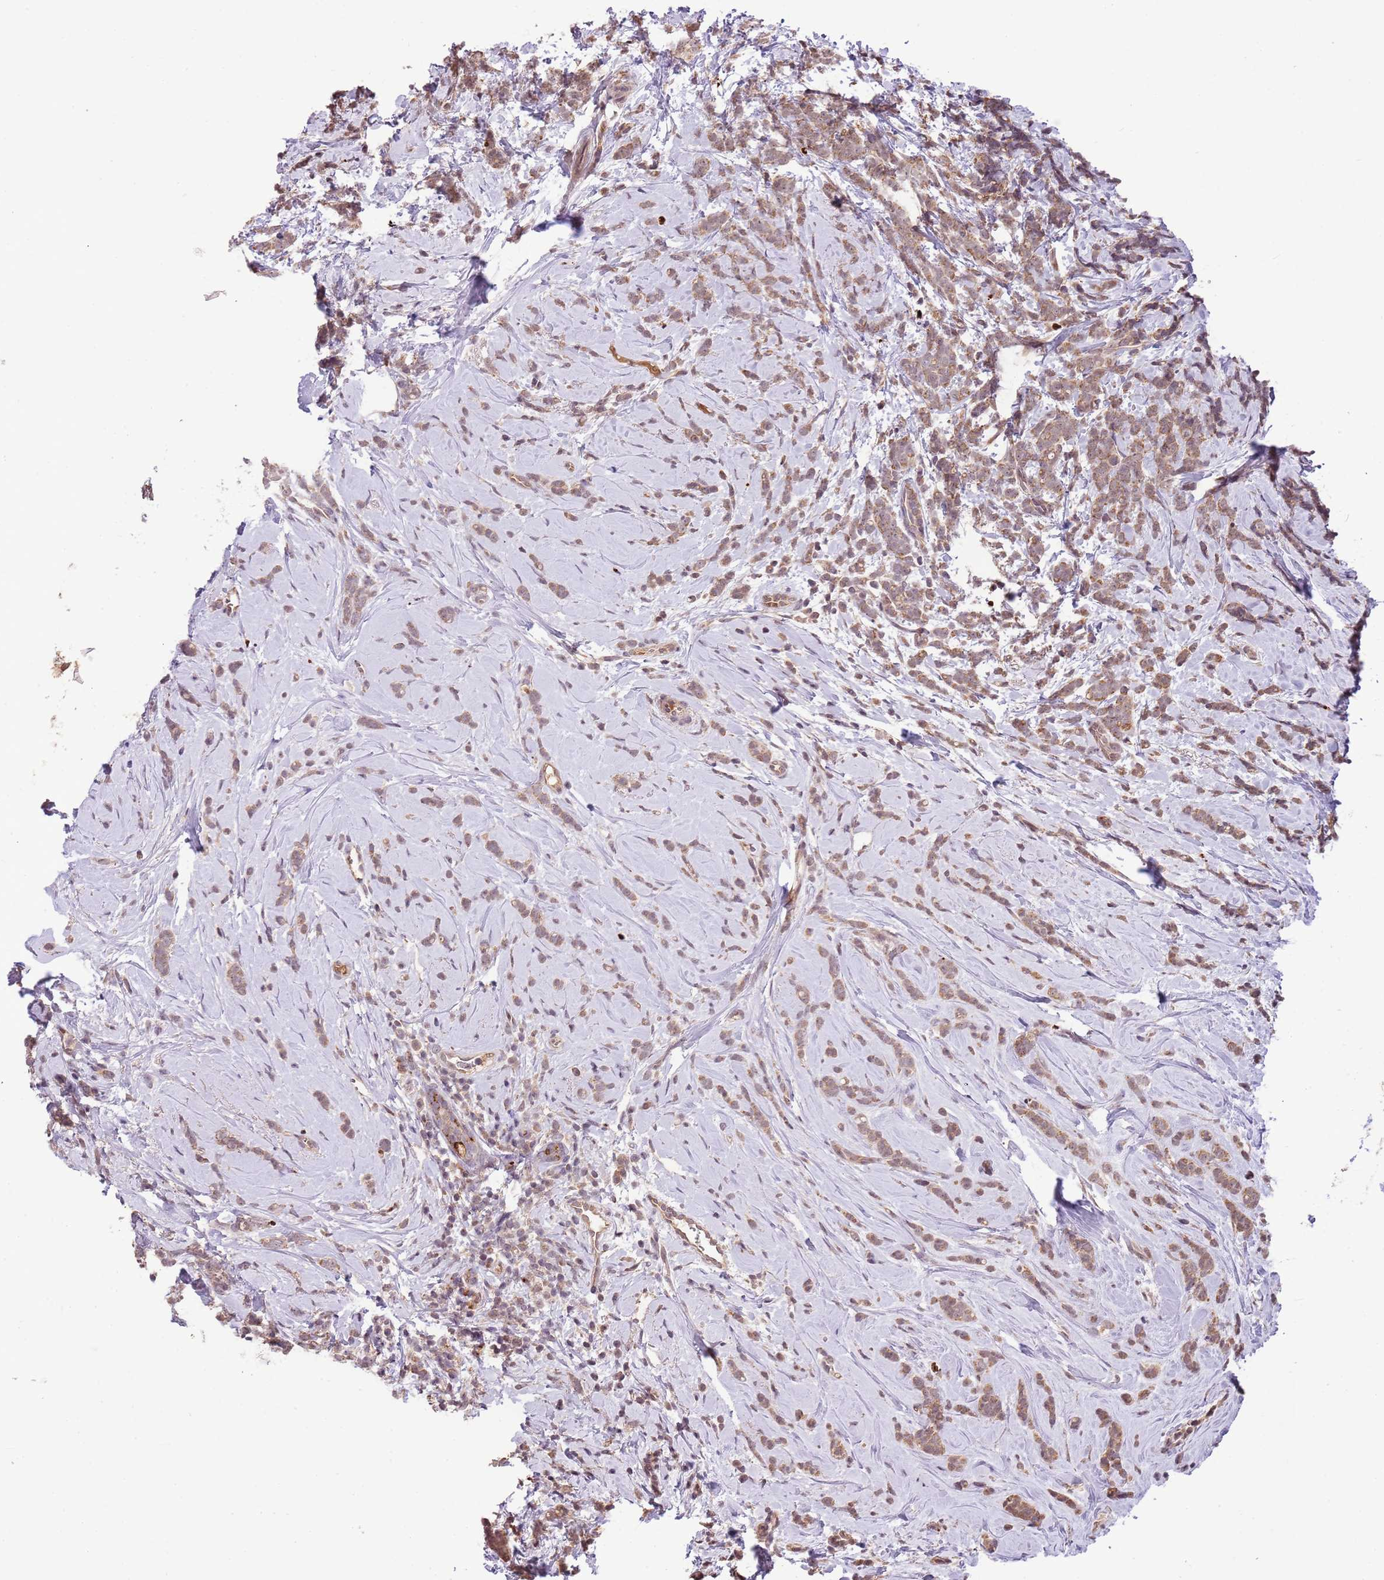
{"staining": {"intensity": "moderate", "quantity": ">75%", "location": "cytoplasmic/membranous"}, "tissue": "breast cancer", "cell_type": "Tumor cells", "image_type": "cancer", "snomed": [{"axis": "morphology", "description": "Lobular carcinoma"}, {"axis": "topography", "description": "Breast"}], "caption": "This photomicrograph displays immunohistochemistry staining of human lobular carcinoma (breast), with medium moderate cytoplasmic/membranous staining in about >75% of tumor cells.", "gene": "SAMSN1", "patient": {"sex": "female", "age": 58}}